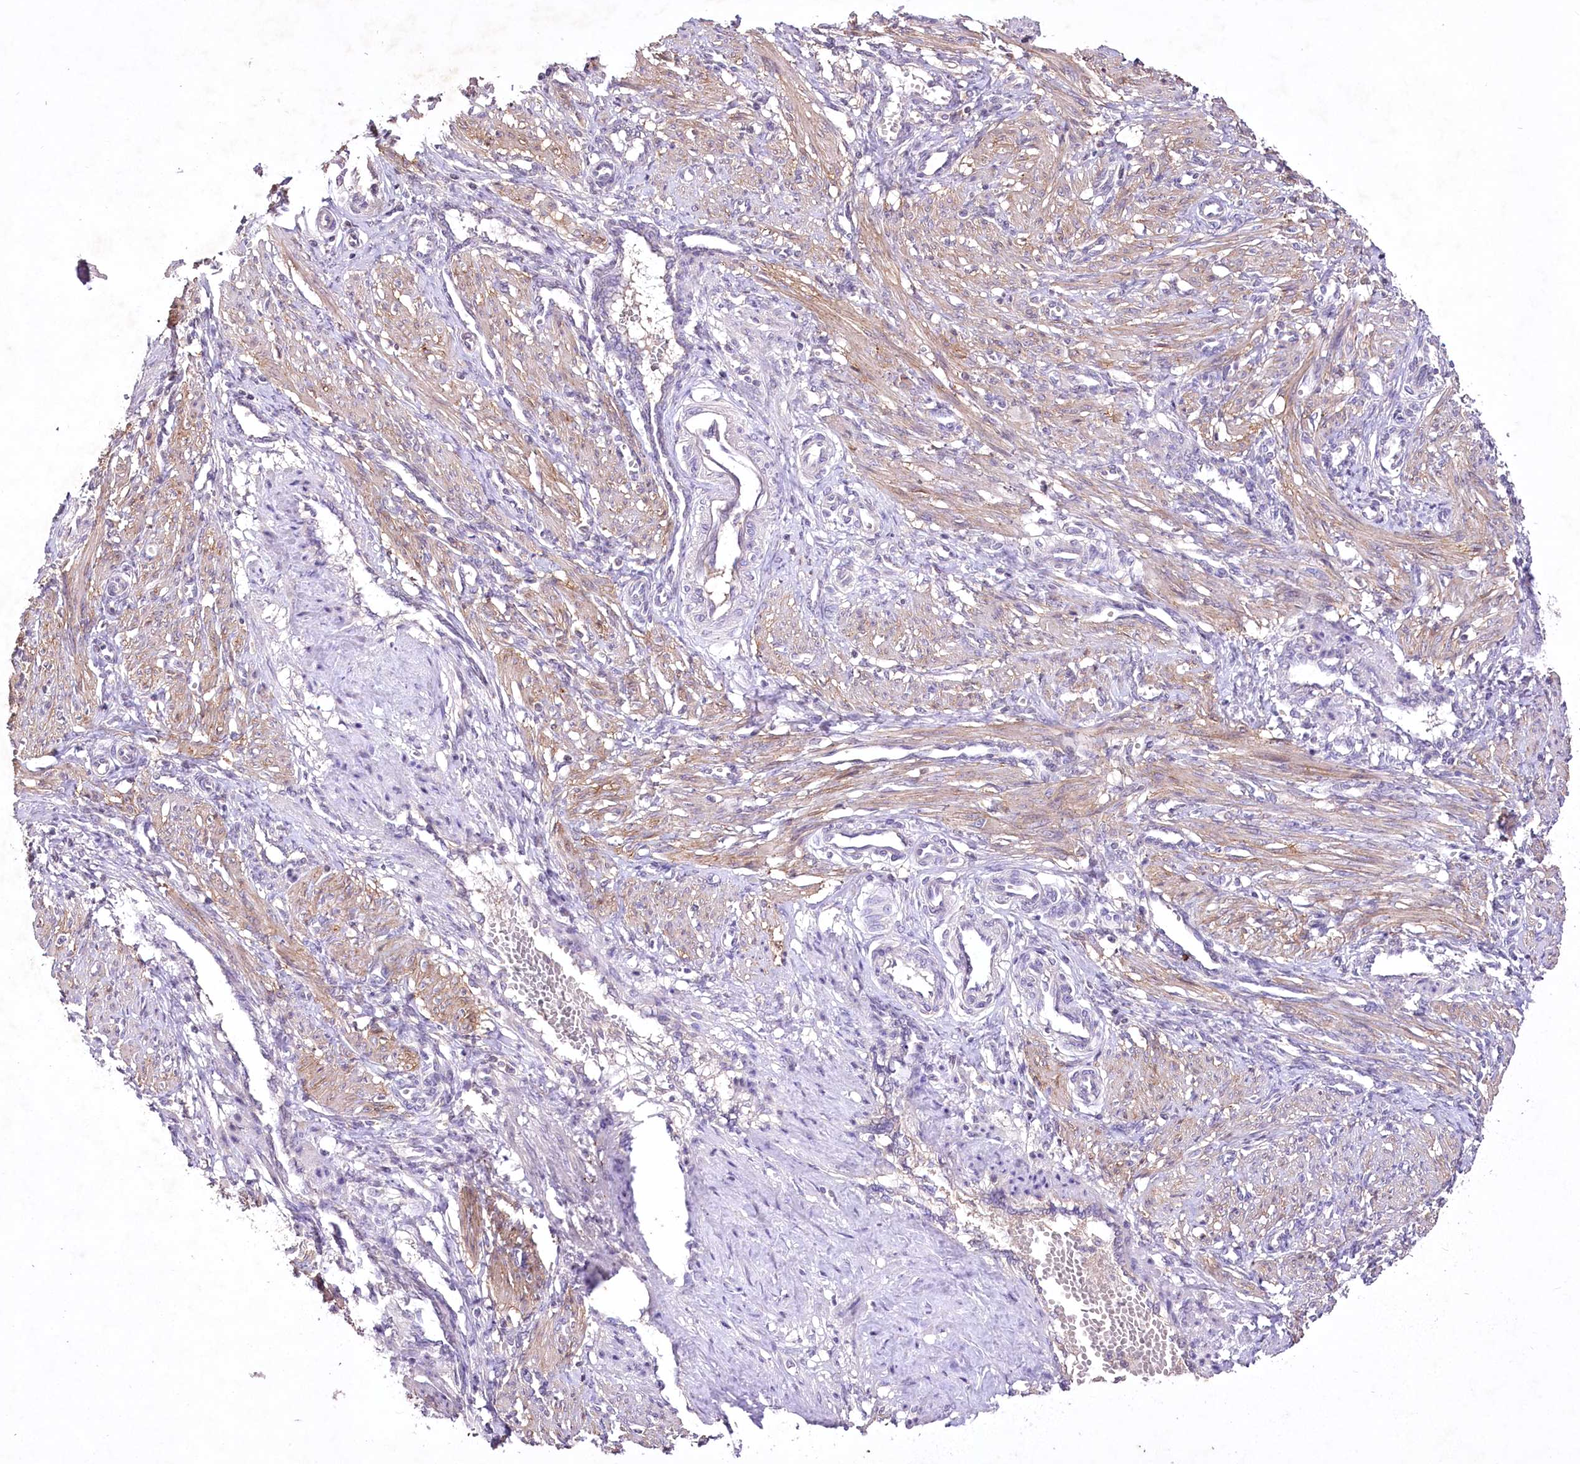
{"staining": {"intensity": "weak", "quantity": "25%-75%", "location": "cytoplasmic/membranous"}, "tissue": "smooth muscle", "cell_type": "Smooth muscle cells", "image_type": "normal", "snomed": [{"axis": "morphology", "description": "Normal tissue, NOS"}, {"axis": "topography", "description": "Endometrium"}], "caption": "This histopathology image demonstrates normal smooth muscle stained with immunohistochemistry to label a protein in brown. The cytoplasmic/membranous of smooth muscle cells show weak positivity for the protein. Nuclei are counter-stained blue.", "gene": "ENPP1", "patient": {"sex": "female", "age": 33}}